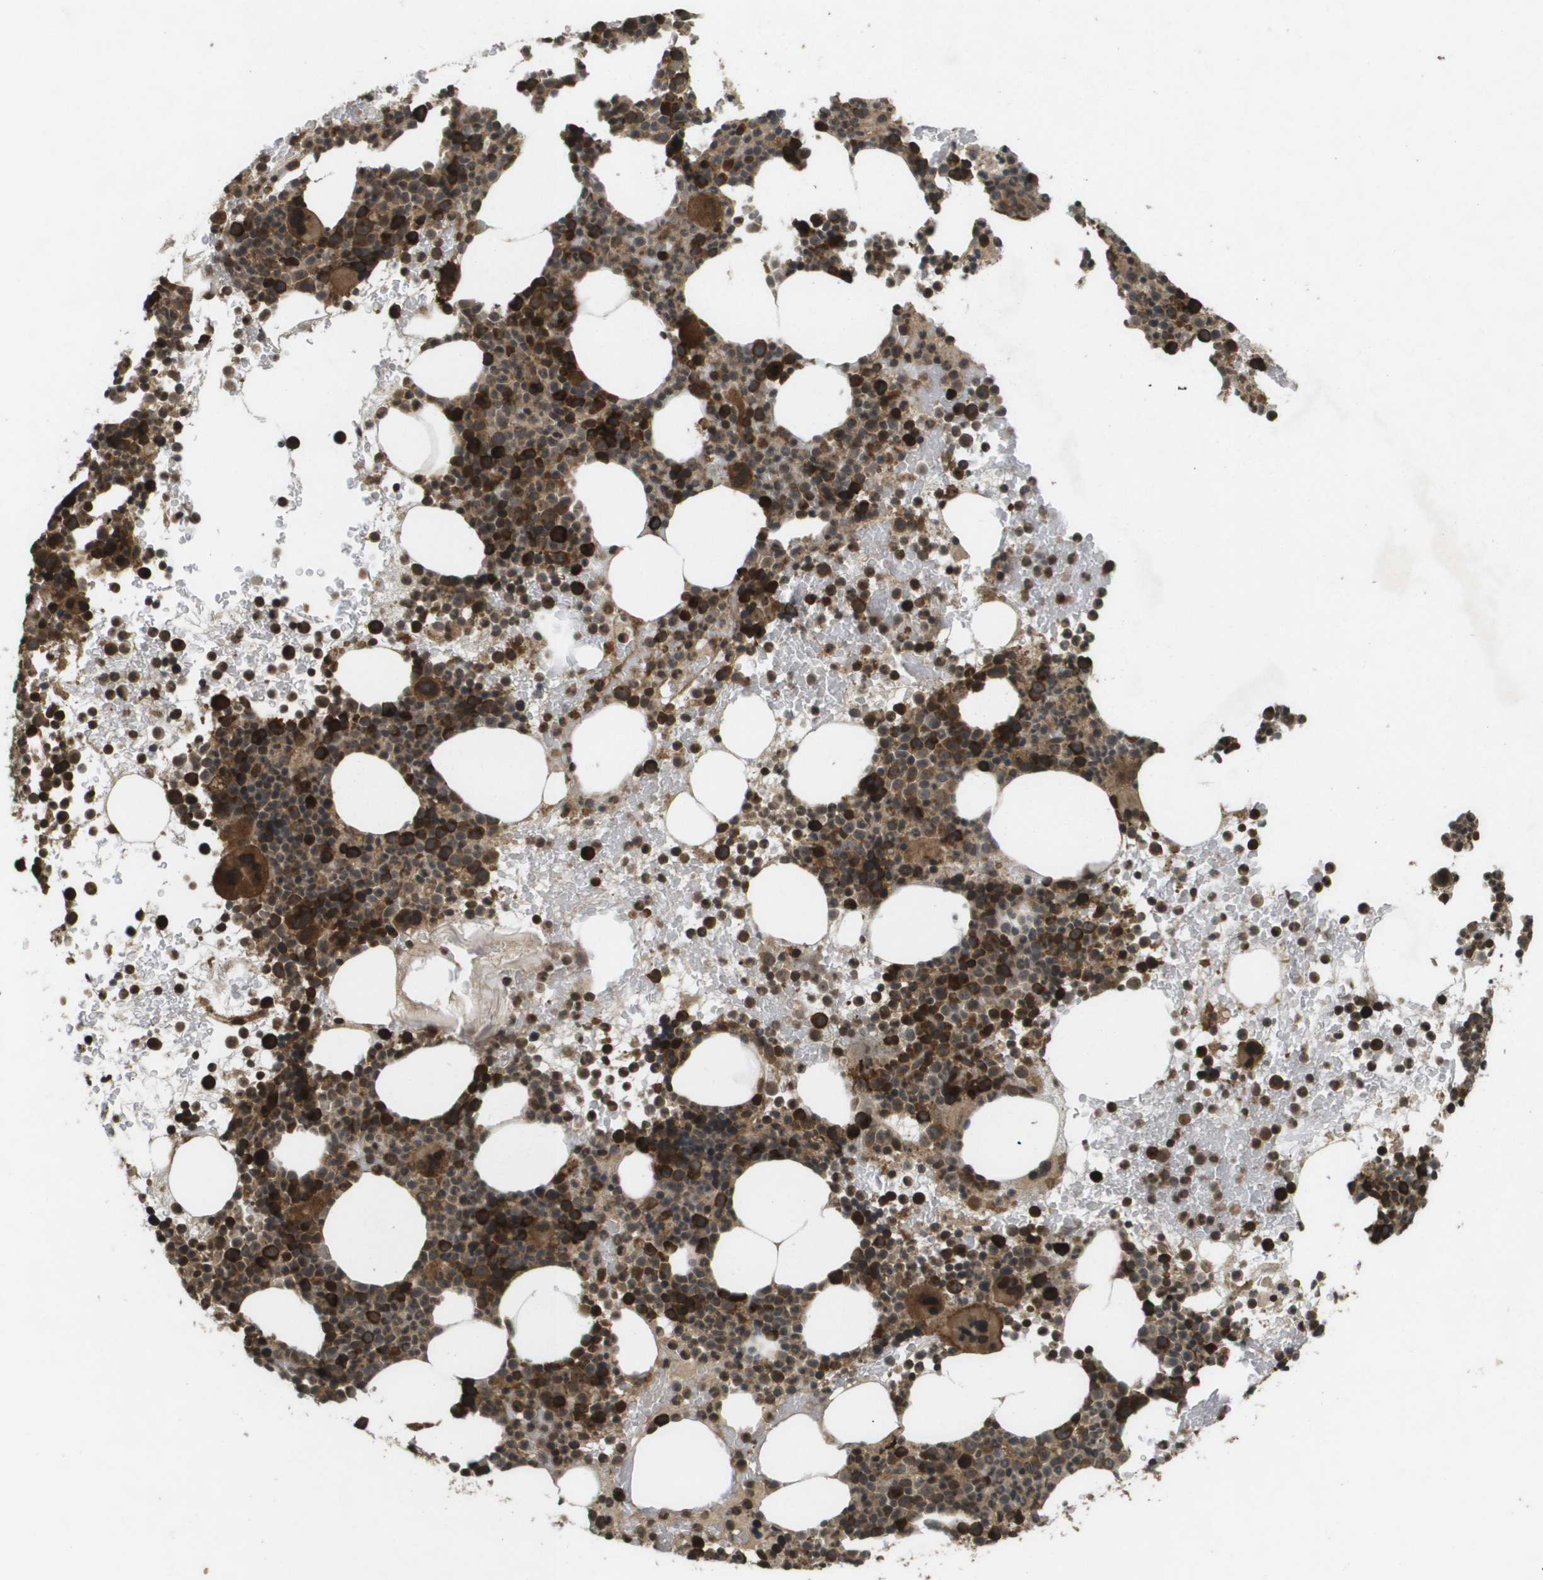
{"staining": {"intensity": "strong", "quantity": ">75%", "location": "cytoplasmic/membranous"}, "tissue": "bone marrow", "cell_type": "Hematopoietic cells", "image_type": "normal", "snomed": [{"axis": "morphology", "description": "Normal tissue, NOS"}, {"axis": "morphology", "description": "Inflammation, NOS"}, {"axis": "topography", "description": "Bone marrow"}], "caption": "Normal bone marrow reveals strong cytoplasmic/membranous expression in about >75% of hematopoietic cells (DAB (3,3'-diaminobenzidine) IHC with brightfield microscopy, high magnification)..", "gene": "KIF11", "patient": {"sex": "male", "age": 73}}